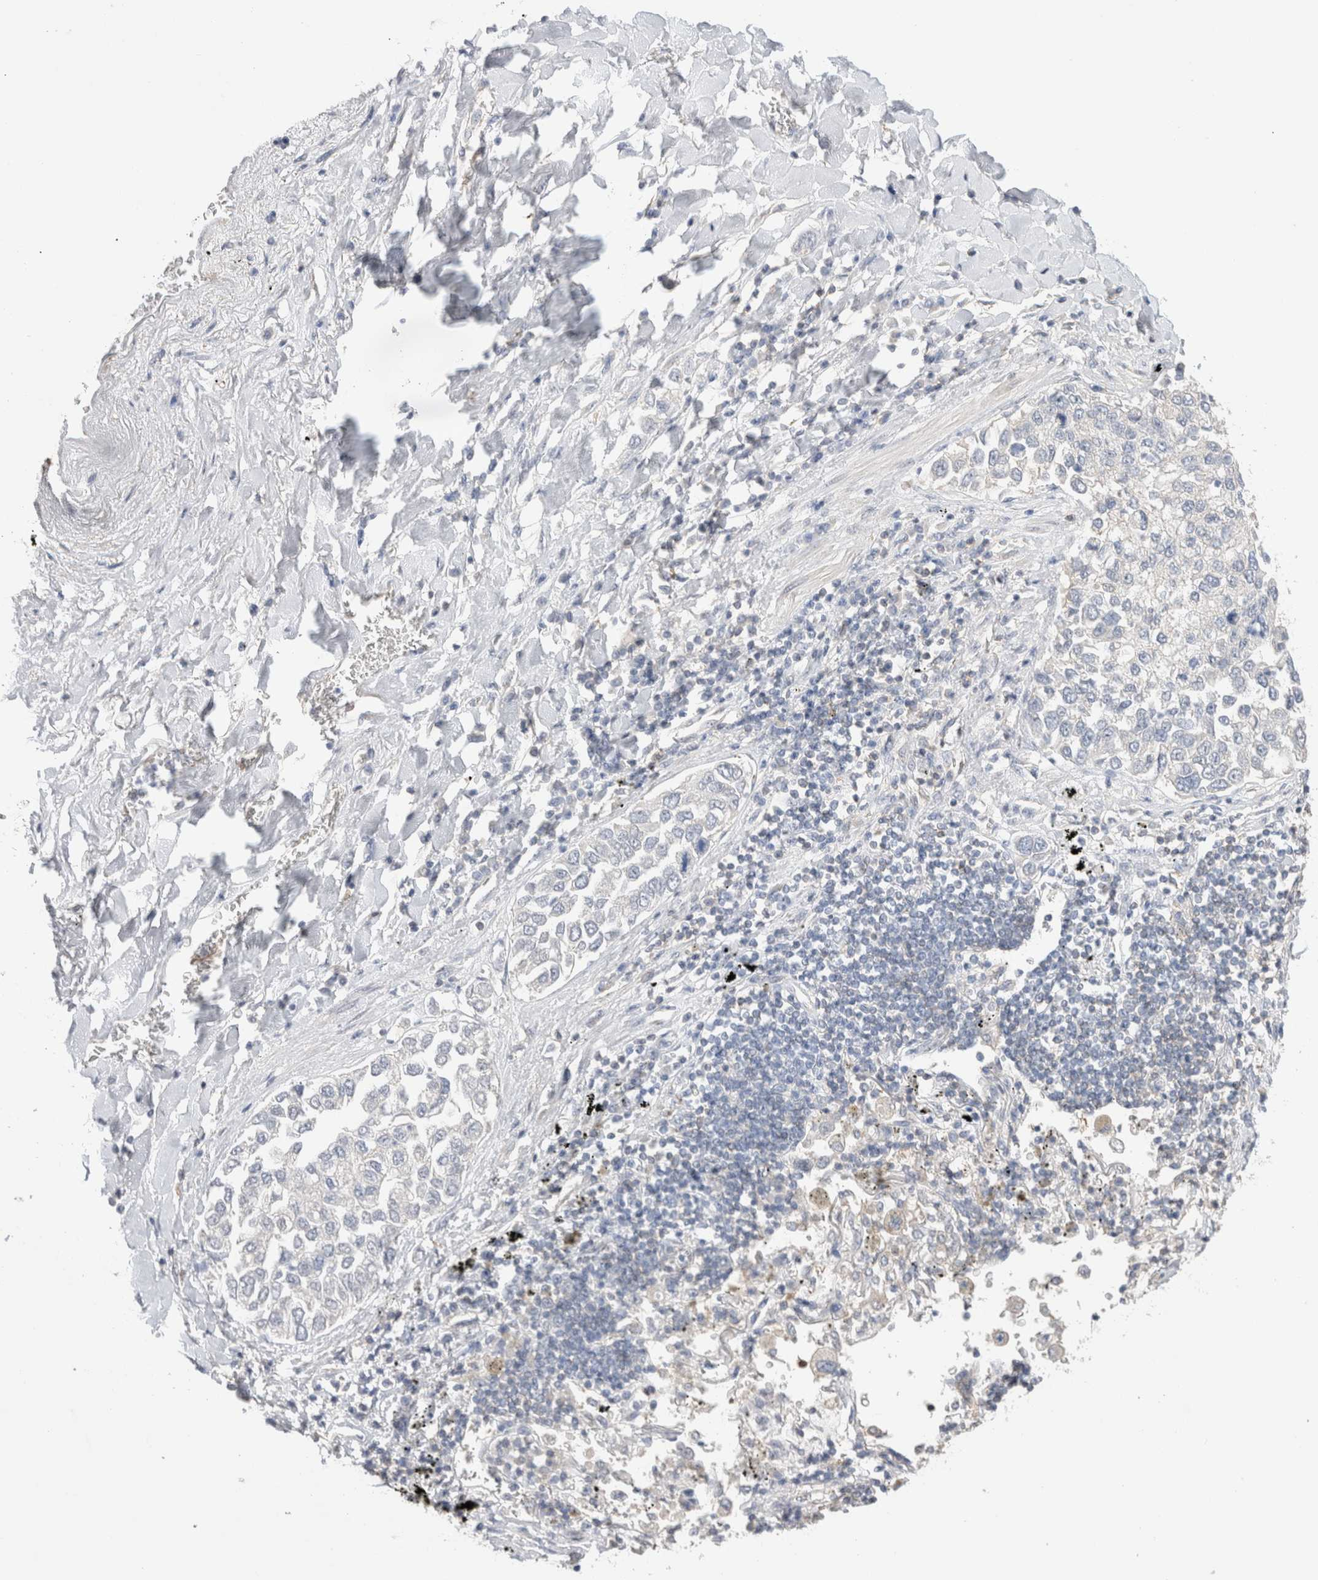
{"staining": {"intensity": "negative", "quantity": "none", "location": "none"}, "tissue": "lung cancer", "cell_type": "Tumor cells", "image_type": "cancer", "snomed": [{"axis": "morphology", "description": "Inflammation, NOS"}, {"axis": "morphology", "description": "Adenocarcinoma, NOS"}, {"axis": "topography", "description": "Lung"}], "caption": "Immunohistochemical staining of lung adenocarcinoma shows no significant positivity in tumor cells.", "gene": "CAPN2", "patient": {"sex": "male", "age": 63}}